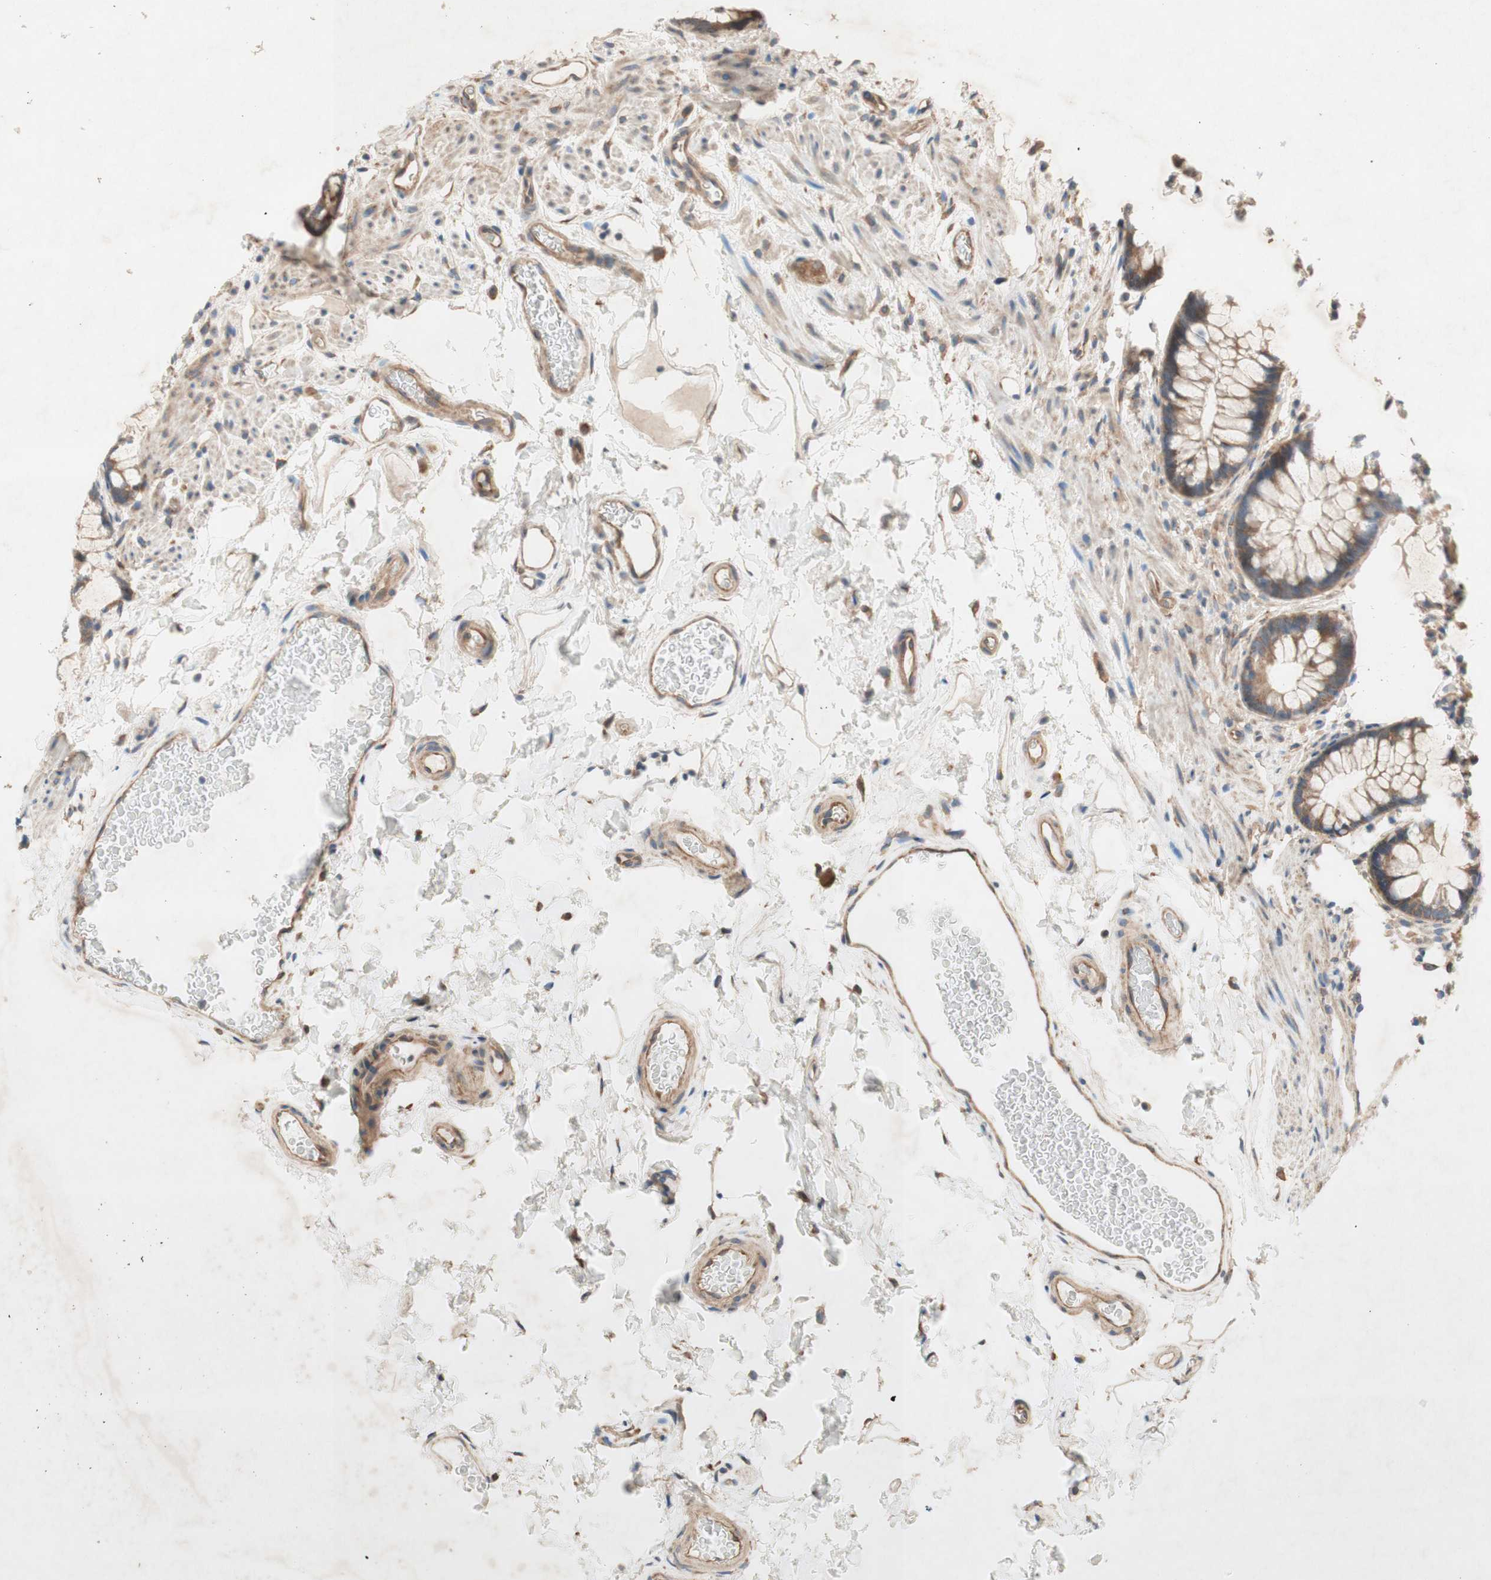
{"staining": {"intensity": "moderate", "quantity": ">75%", "location": "cytoplasmic/membranous"}, "tissue": "colon", "cell_type": "Endothelial cells", "image_type": "normal", "snomed": [{"axis": "morphology", "description": "Normal tissue, NOS"}, {"axis": "topography", "description": "Colon"}], "caption": "DAB (3,3'-diaminobenzidine) immunohistochemical staining of benign human colon displays moderate cytoplasmic/membranous protein expression in approximately >75% of endothelial cells.", "gene": "SOCS2", "patient": {"sex": "female", "age": 80}}